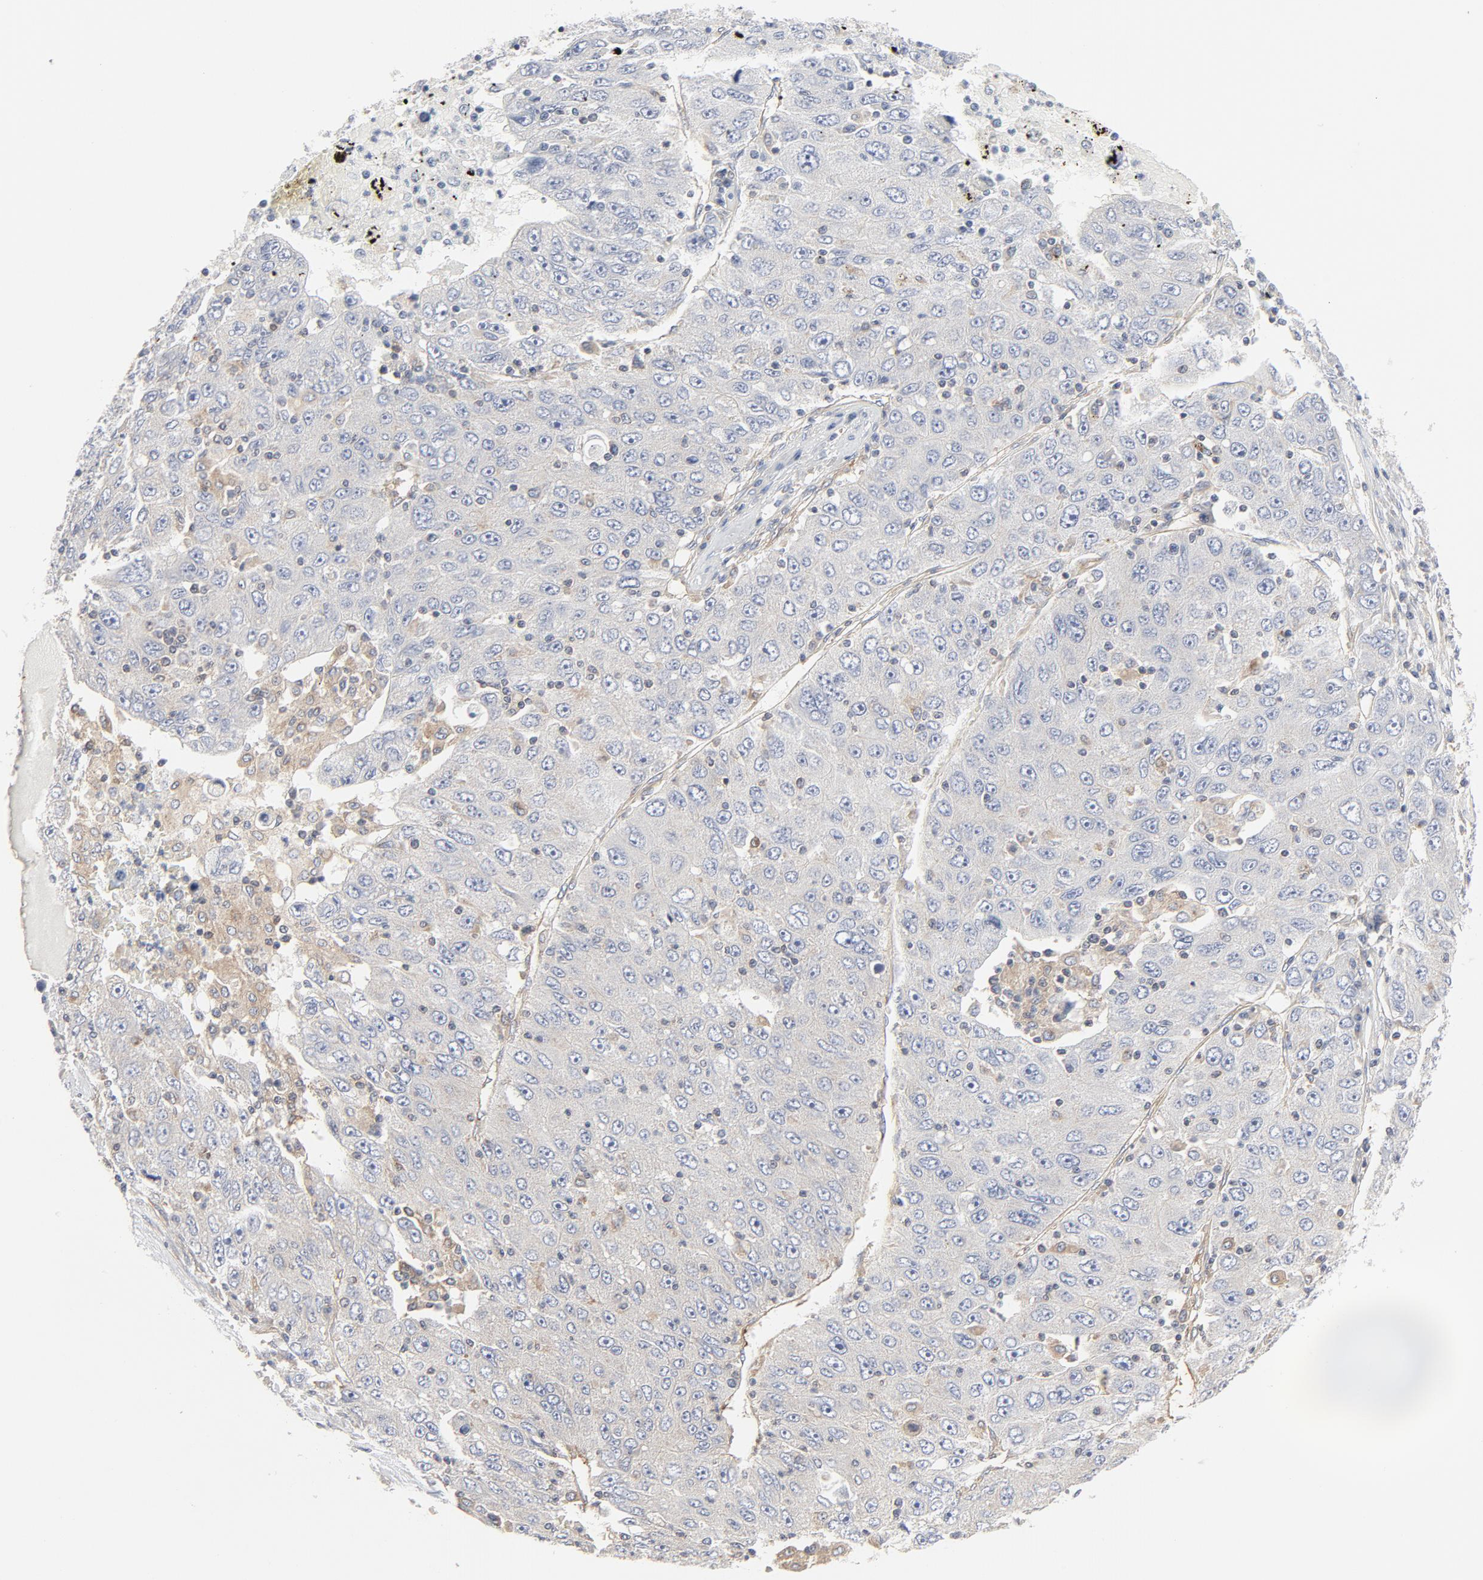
{"staining": {"intensity": "negative", "quantity": "none", "location": "none"}, "tissue": "liver cancer", "cell_type": "Tumor cells", "image_type": "cancer", "snomed": [{"axis": "morphology", "description": "Carcinoma, Hepatocellular, NOS"}, {"axis": "topography", "description": "Liver"}], "caption": "DAB immunohistochemical staining of liver cancer demonstrates no significant positivity in tumor cells.", "gene": "RABEP1", "patient": {"sex": "male", "age": 49}}